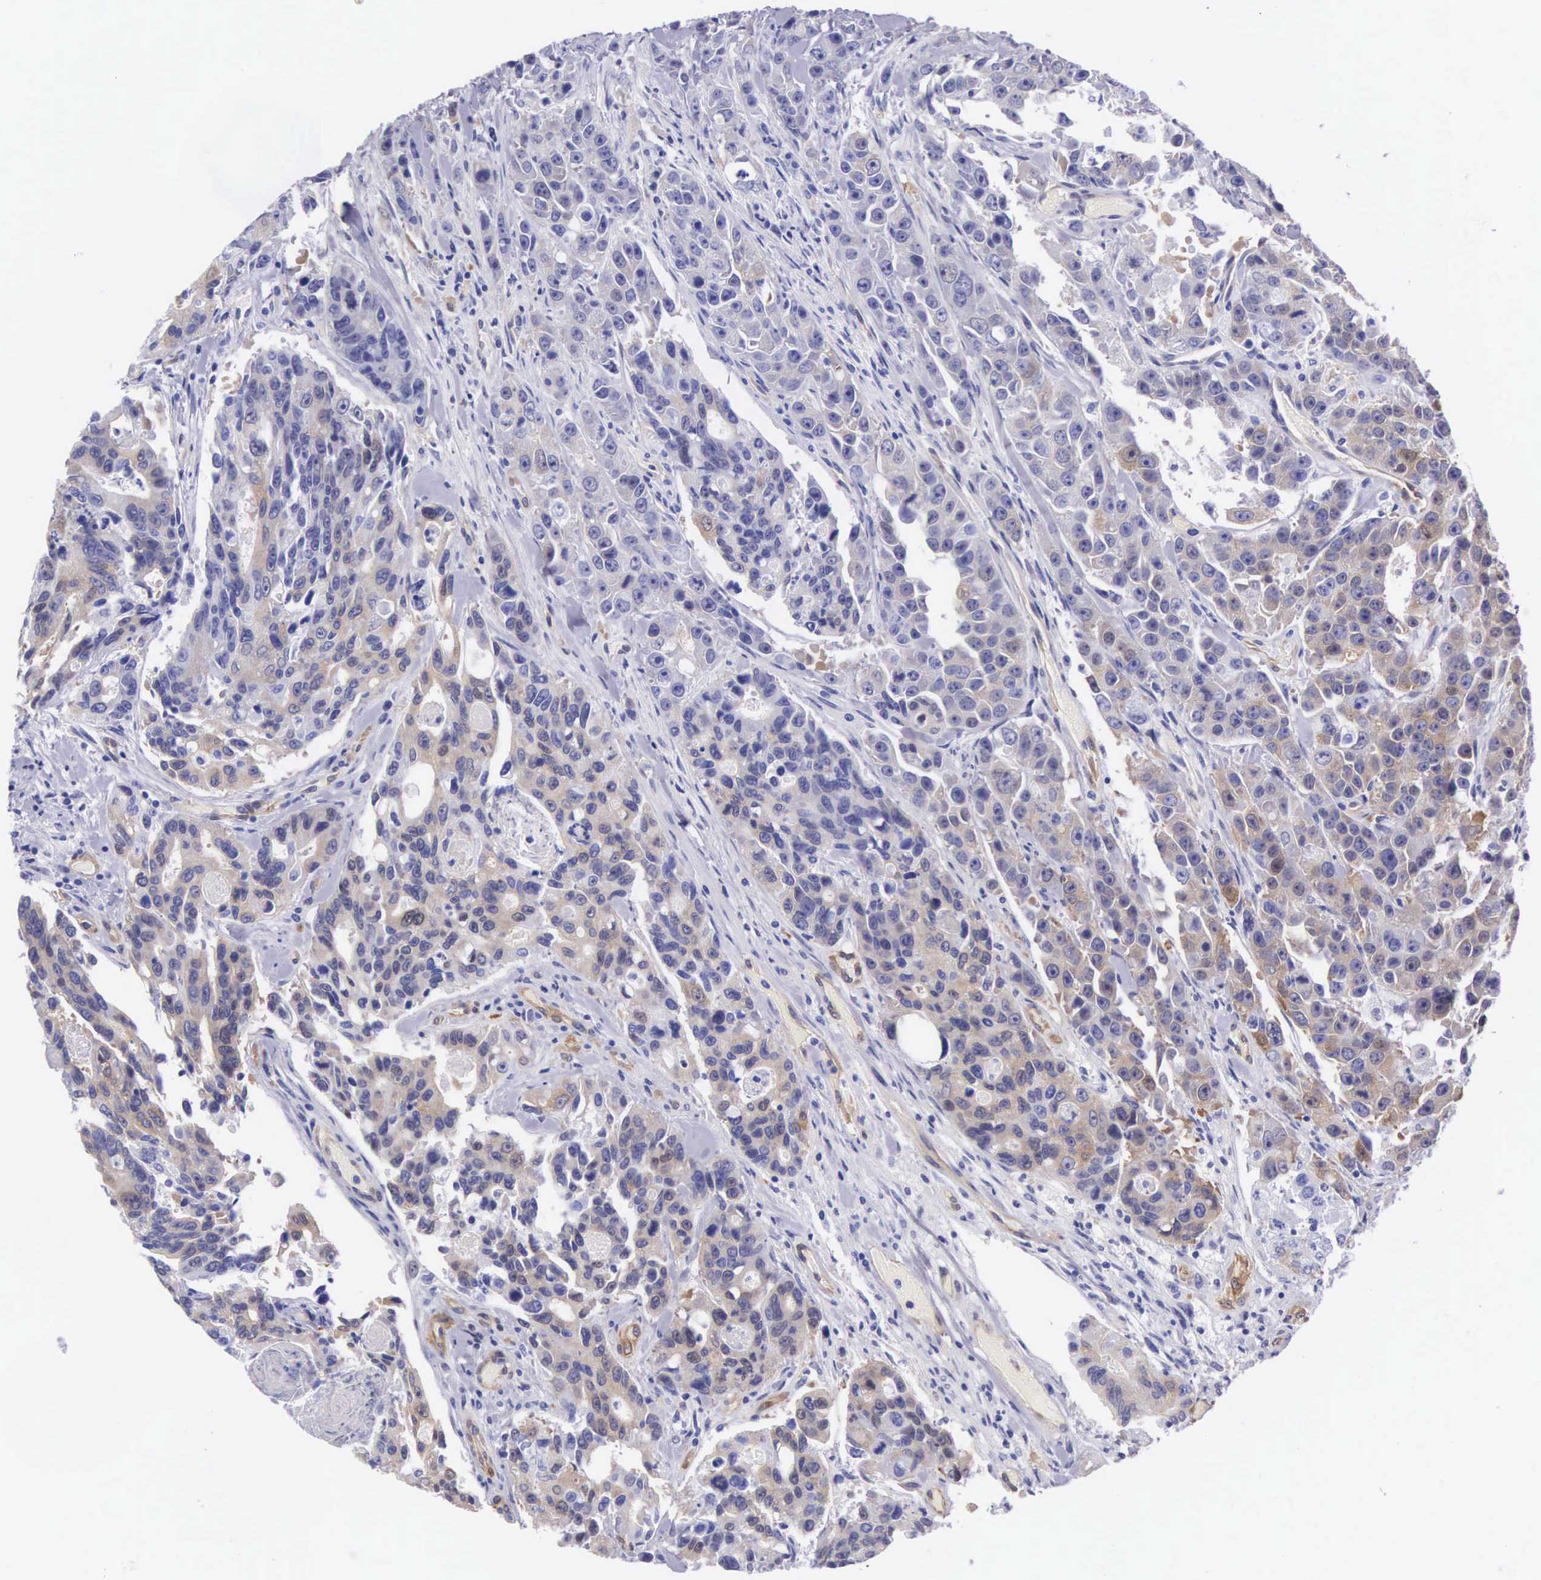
{"staining": {"intensity": "moderate", "quantity": "25%-75%", "location": "cytoplasmic/membranous"}, "tissue": "colorectal cancer", "cell_type": "Tumor cells", "image_type": "cancer", "snomed": [{"axis": "morphology", "description": "Adenocarcinoma, NOS"}, {"axis": "topography", "description": "Colon"}], "caption": "An immunohistochemistry photomicrograph of tumor tissue is shown. Protein staining in brown highlights moderate cytoplasmic/membranous positivity in colorectal cancer within tumor cells. (DAB (3,3'-diaminobenzidine) IHC, brown staining for protein, blue staining for nuclei).", "gene": "BCAR1", "patient": {"sex": "female", "age": 86}}